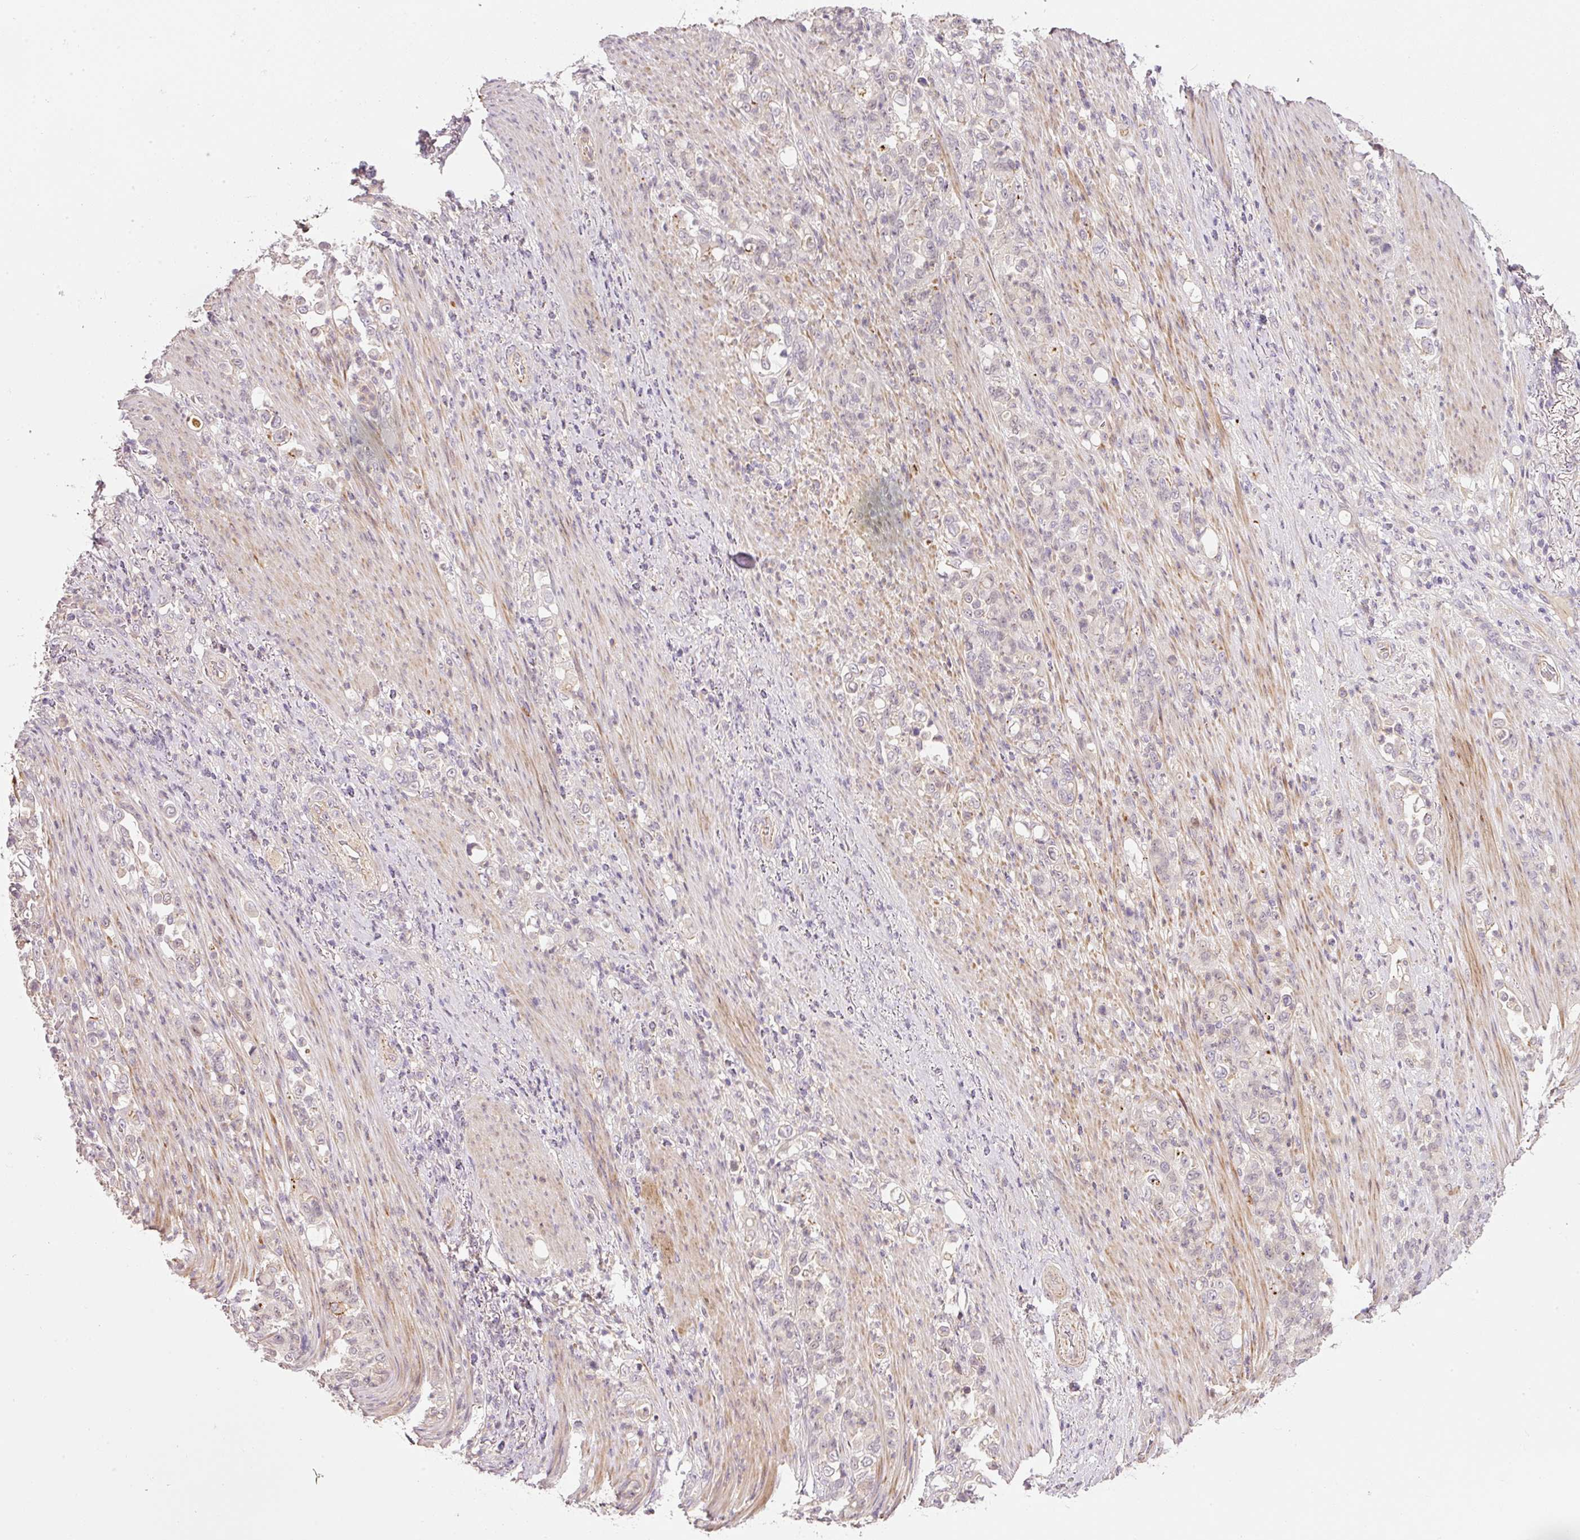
{"staining": {"intensity": "negative", "quantity": "none", "location": "none"}, "tissue": "stomach cancer", "cell_type": "Tumor cells", "image_type": "cancer", "snomed": [{"axis": "morphology", "description": "Normal tissue, NOS"}, {"axis": "morphology", "description": "Adenocarcinoma, NOS"}, {"axis": "topography", "description": "Stomach"}], "caption": "IHC of stomach cancer exhibits no positivity in tumor cells.", "gene": "TIRAP", "patient": {"sex": "female", "age": 79}}